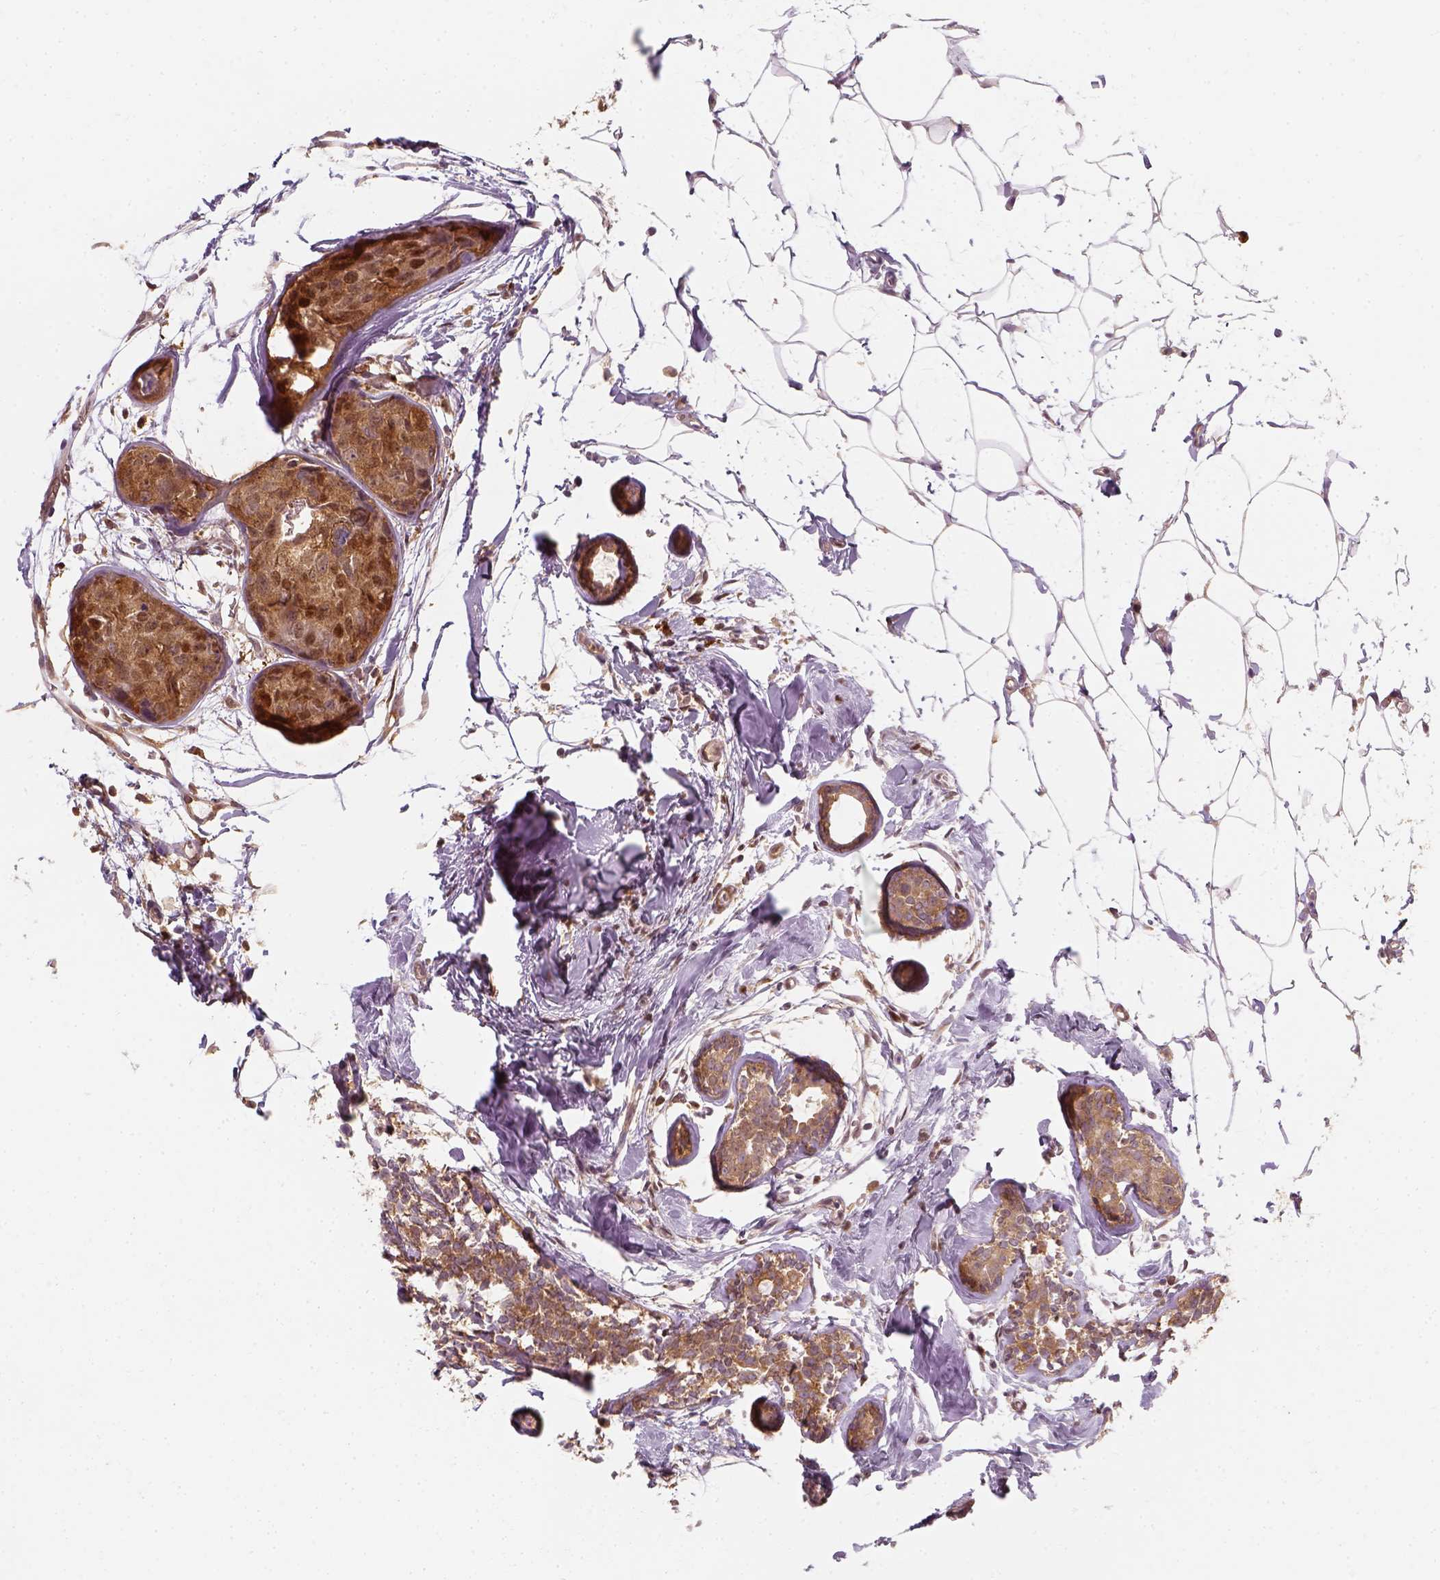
{"staining": {"intensity": "moderate", "quantity": "25%-75%", "location": "cytoplasmic/membranous,nuclear"}, "tissue": "breast cancer", "cell_type": "Tumor cells", "image_type": "cancer", "snomed": [{"axis": "morphology", "description": "Duct carcinoma"}, {"axis": "topography", "description": "Breast"}], "caption": "Brown immunohistochemical staining in breast cancer shows moderate cytoplasmic/membranous and nuclear positivity in approximately 25%-75% of tumor cells.", "gene": "SQSTM1", "patient": {"sex": "female", "age": 38}}